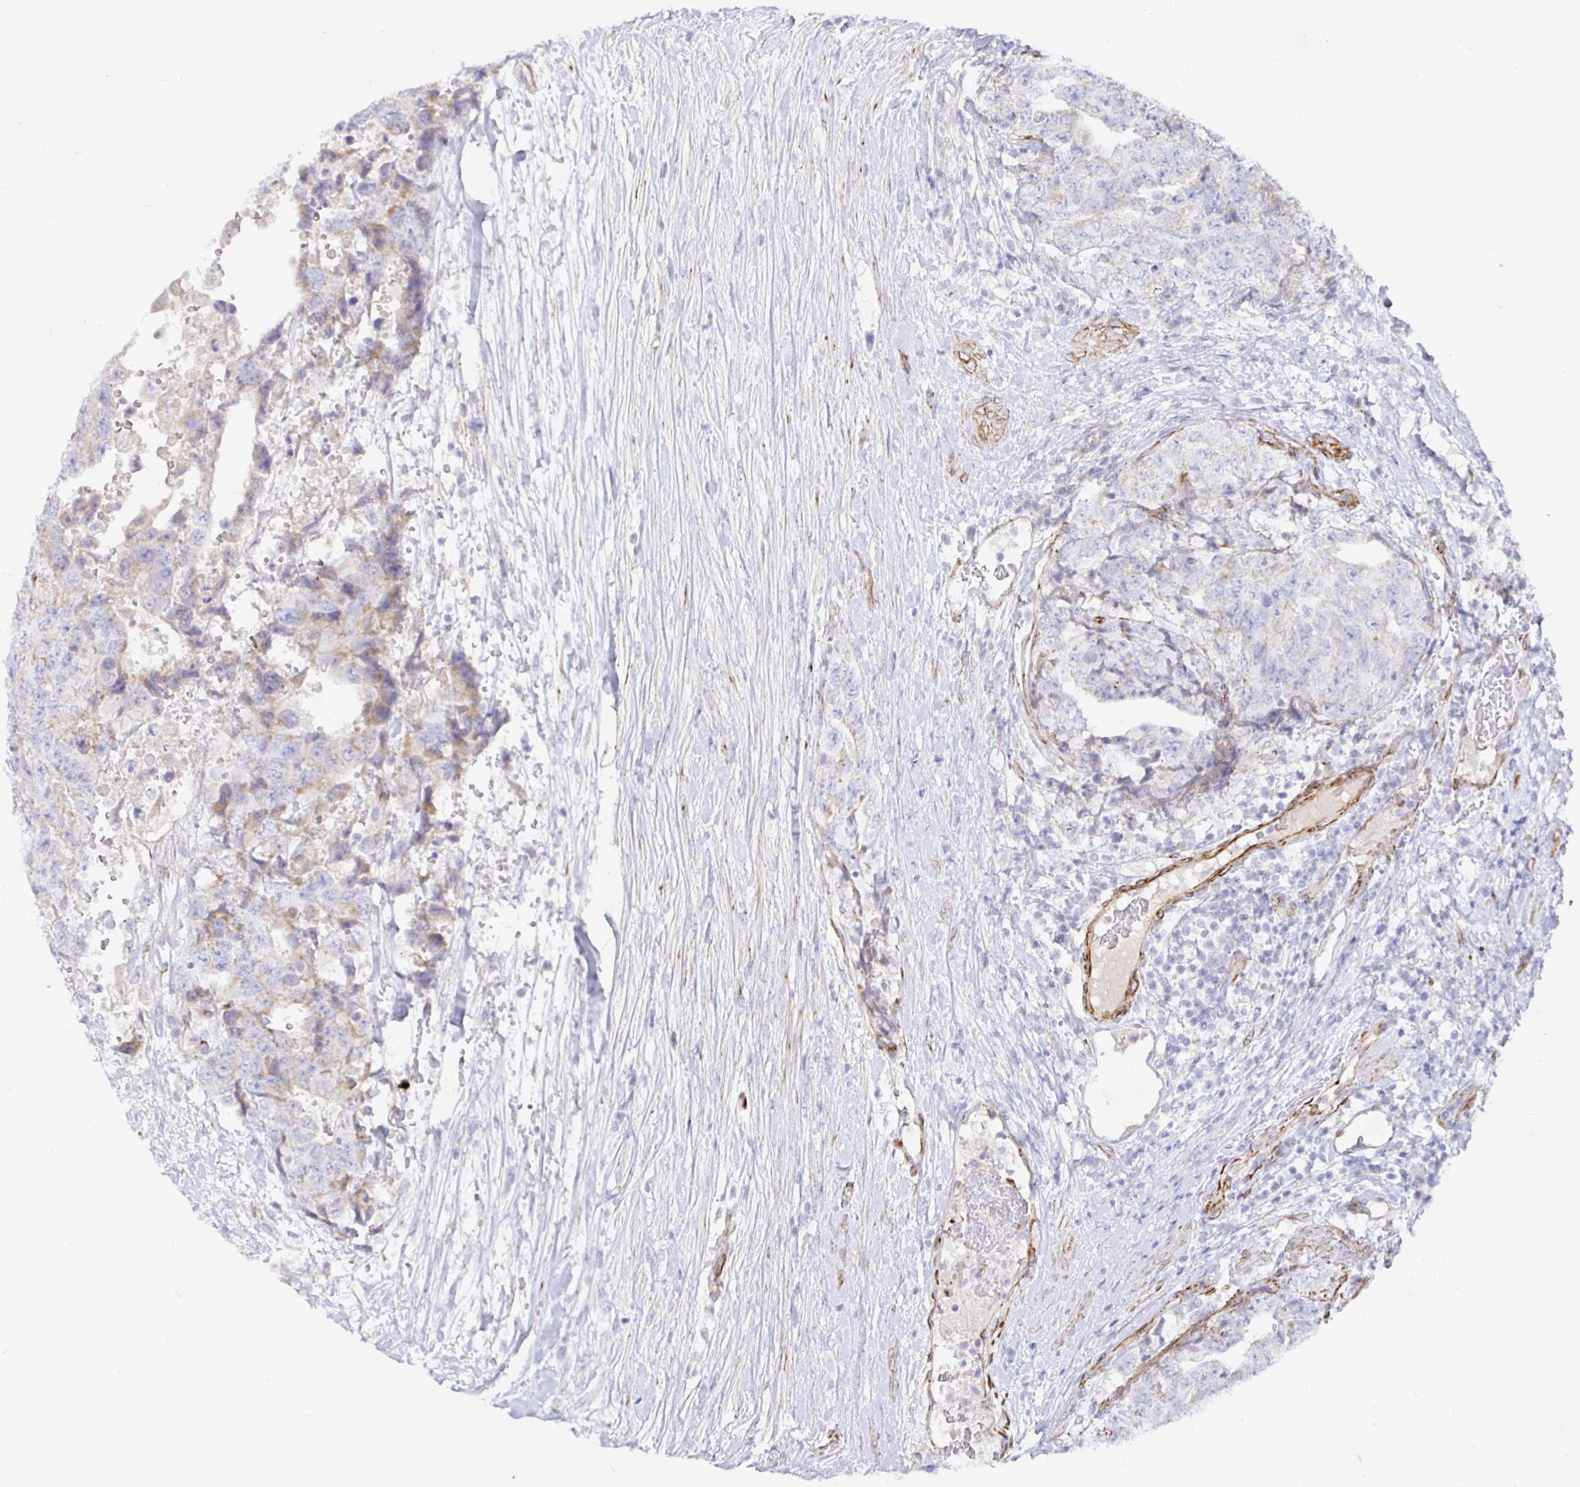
{"staining": {"intensity": "weak", "quantity": "<25%", "location": "cytoplasmic/membranous"}, "tissue": "testis cancer", "cell_type": "Tumor cells", "image_type": "cancer", "snomed": [{"axis": "morphology", "description": "Carcinoma, Embryonal, NOS"}, {"axis": "topography", "description": "Testis"}], "caption": "The photomicrograph exhibits no significant staining in tumor cells of embryonal carcinoma (testis). The staining is performed using DAB (3,3'-diaminobenzidine) brown chromogen with nuclei counter-stained in using hematoxylin.", "gene": "COX16", "patient": {"sex": "male", "age": 24}}